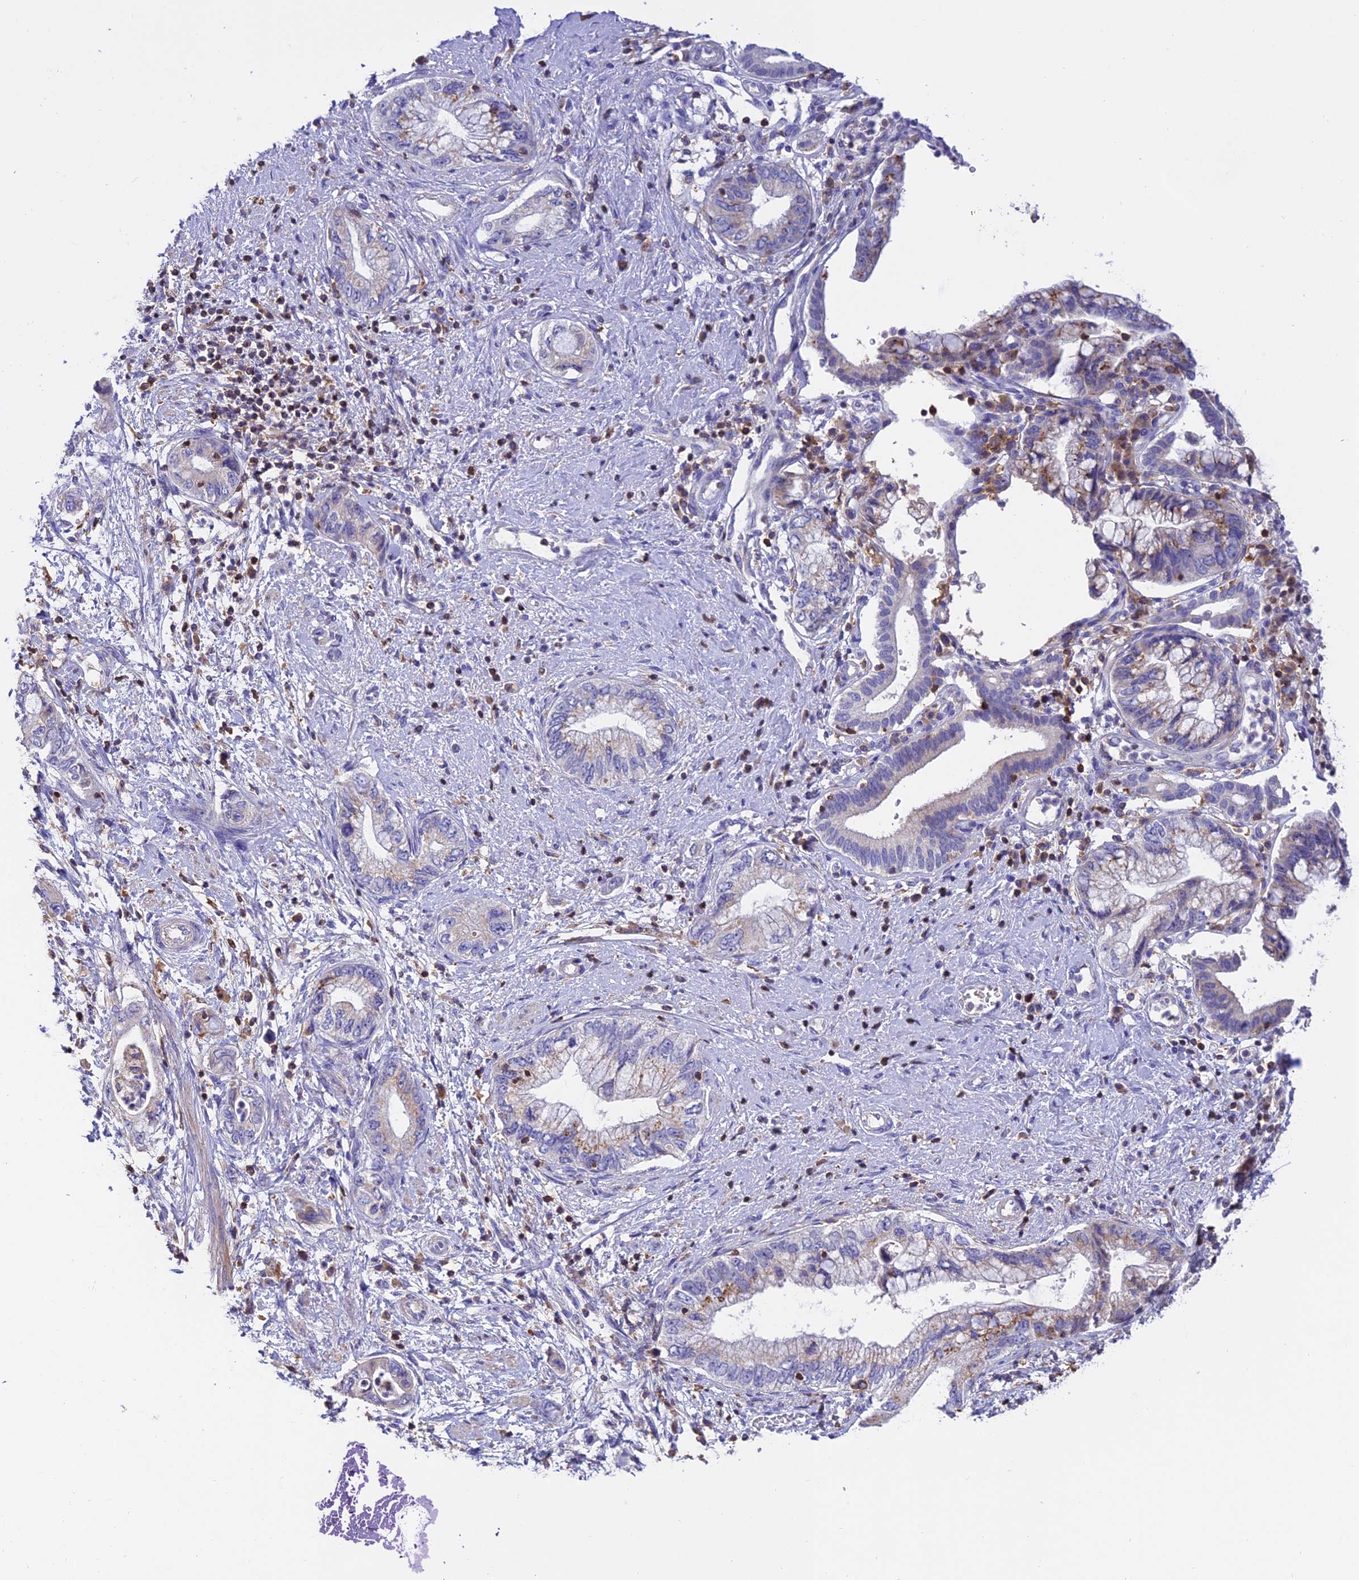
{"staining": {"intensity": "moderate", "quantity": "<25%", "location": "cytoplasmic/membranous"}, "tissue": "pancreatic cancer", "cell_type": "Tumor cells", "image_type": "cancer", "snomed": [{"axis": "morphology", "description": "Adenocarcinoma, NOS"}, {"axis": "topography", "description": "Pancreas"}], "caption": "Brown immunohistochemical staining in human adenocarcinoma (pancreatic) reveals moderate cytoplasmic/membranous positivity in approximately <25% of tumor cells.", "gene": "LPXN", "patient": {"sex": "female", "age": 73}}